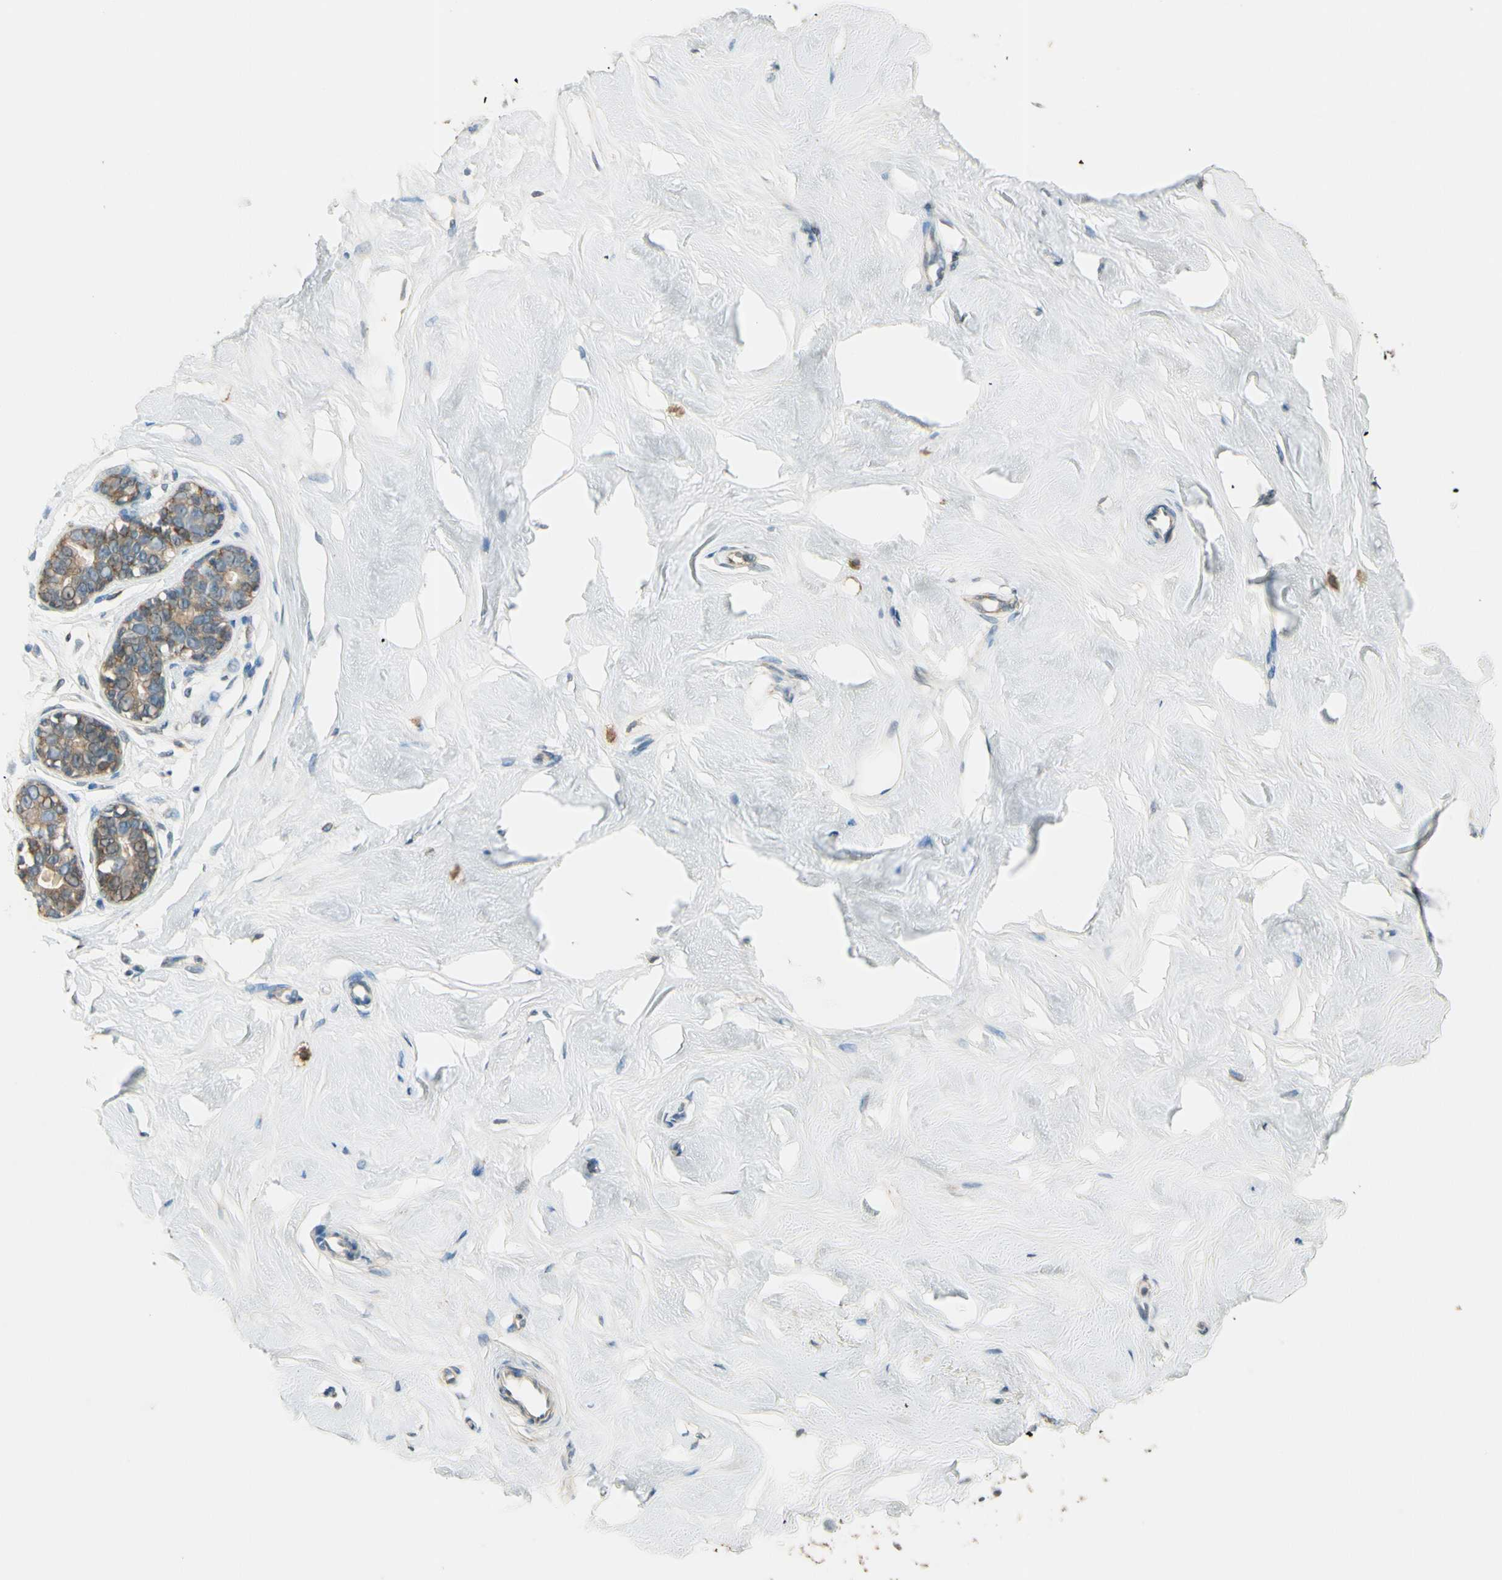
{"staining": {"intensity": "negative", "quantity": "none", "location": "none"}, "tissue": "breast", "cell_type": "Adipocytes", "image_type": "normal", "snomed": [{"axis": "morphology", "description": "Normal tissue, NOS"}, {"axis": "topography", "description": "Breast"}], "caption": "Benign breast was stained to show a protein in brown. There is no significant expression in adipocytes.", "gene": "PLXNA1", "patient": {"sex": "female", "age": 23}}